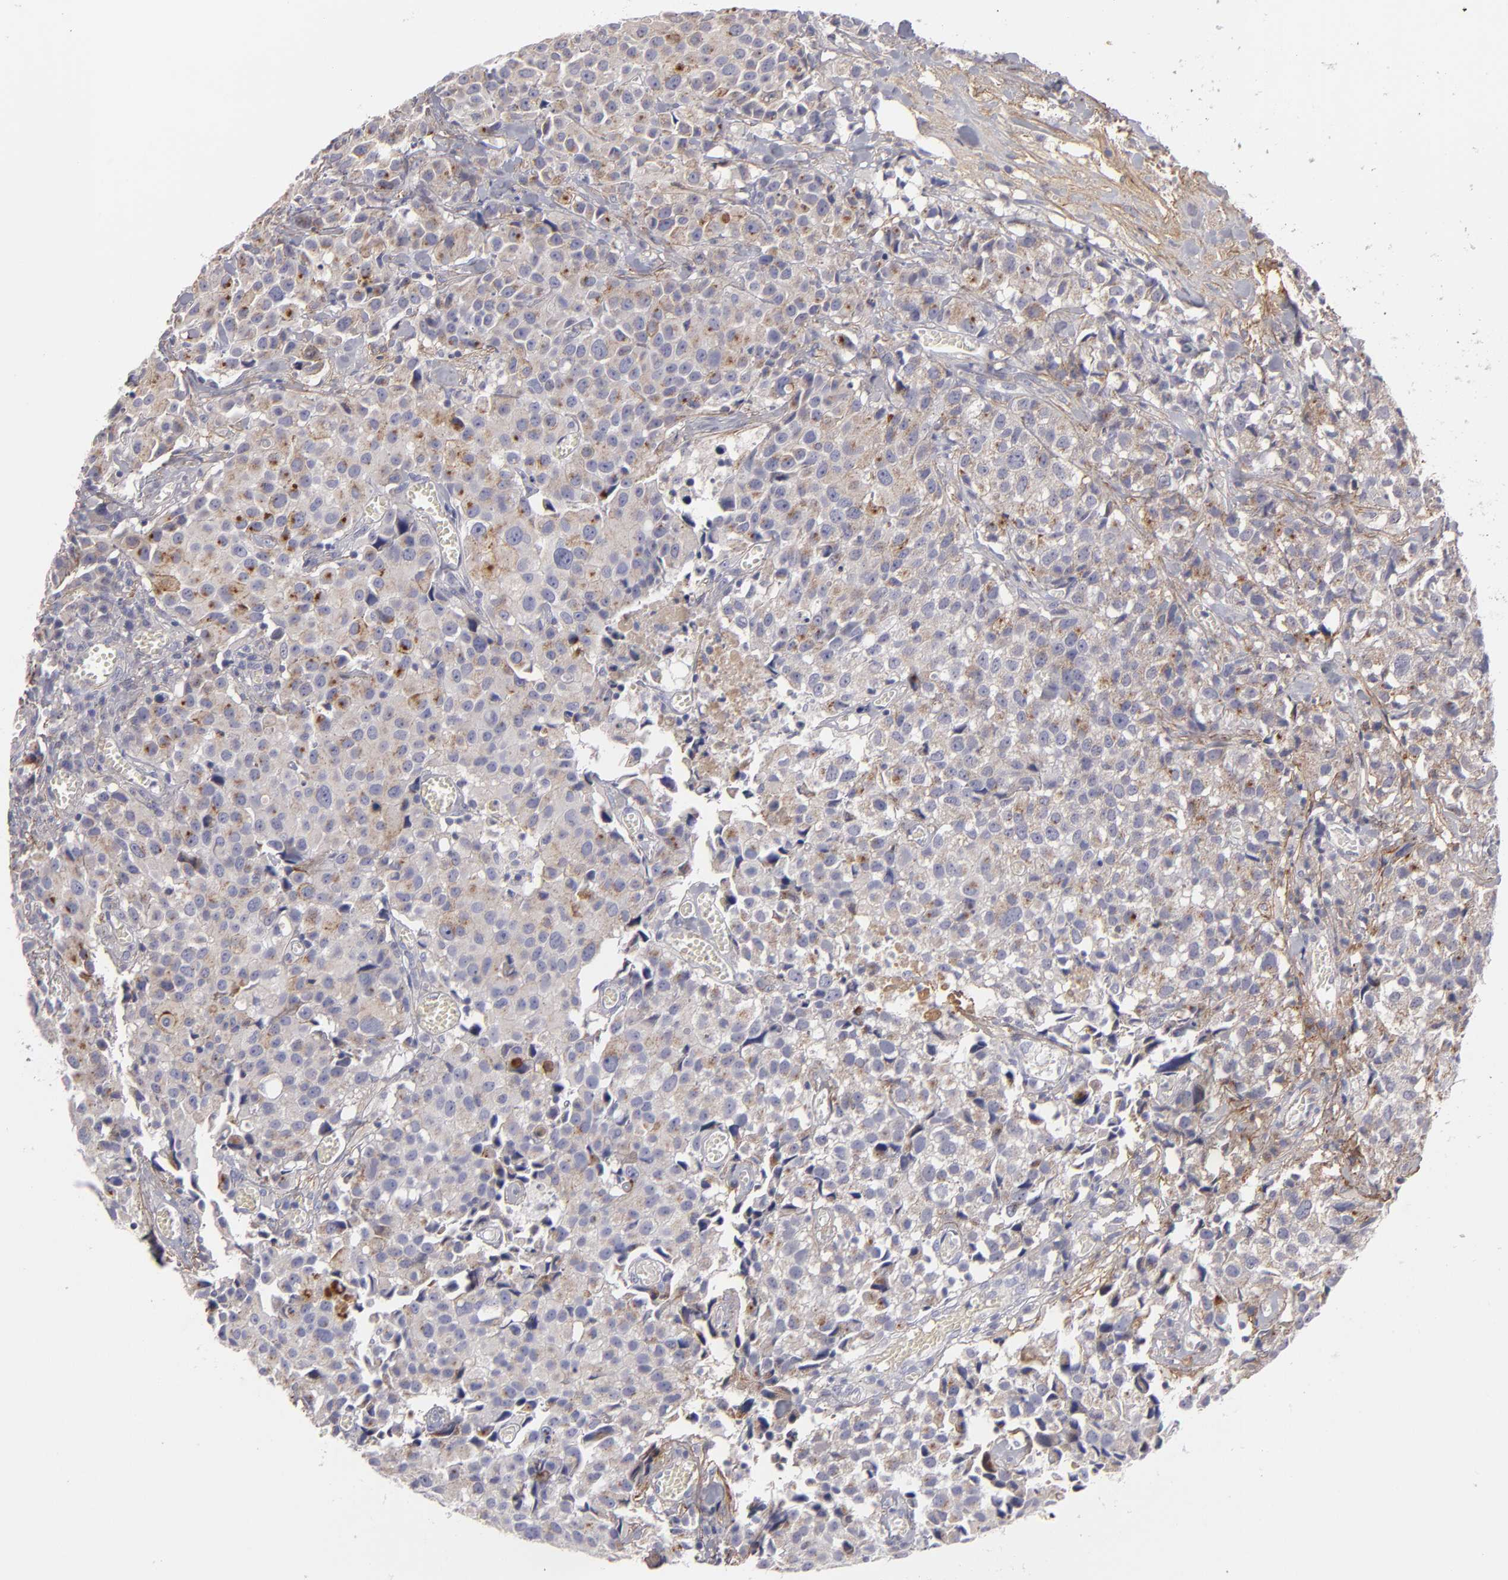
{"staining": {"intensity": "negative", "quantity": "none", "location": "none"}, "tissue": "urothelial cancer", "cell_type": "Tumor cells", "image_type": "cancer", "snomed": [{"axis": "morphology", "description": "Urothelial carcinoma, High grade"}, {"axis": "topography", "description": "Urinary bladder"}], "caption": "DAB (3,3'-diaminobenzidine) immunohistochemical staining of urothelial cancer exhibits no significant positivity in tumor cells.", "gene": "FBLN1", "patient": {"sex": "female", "age": 75}}